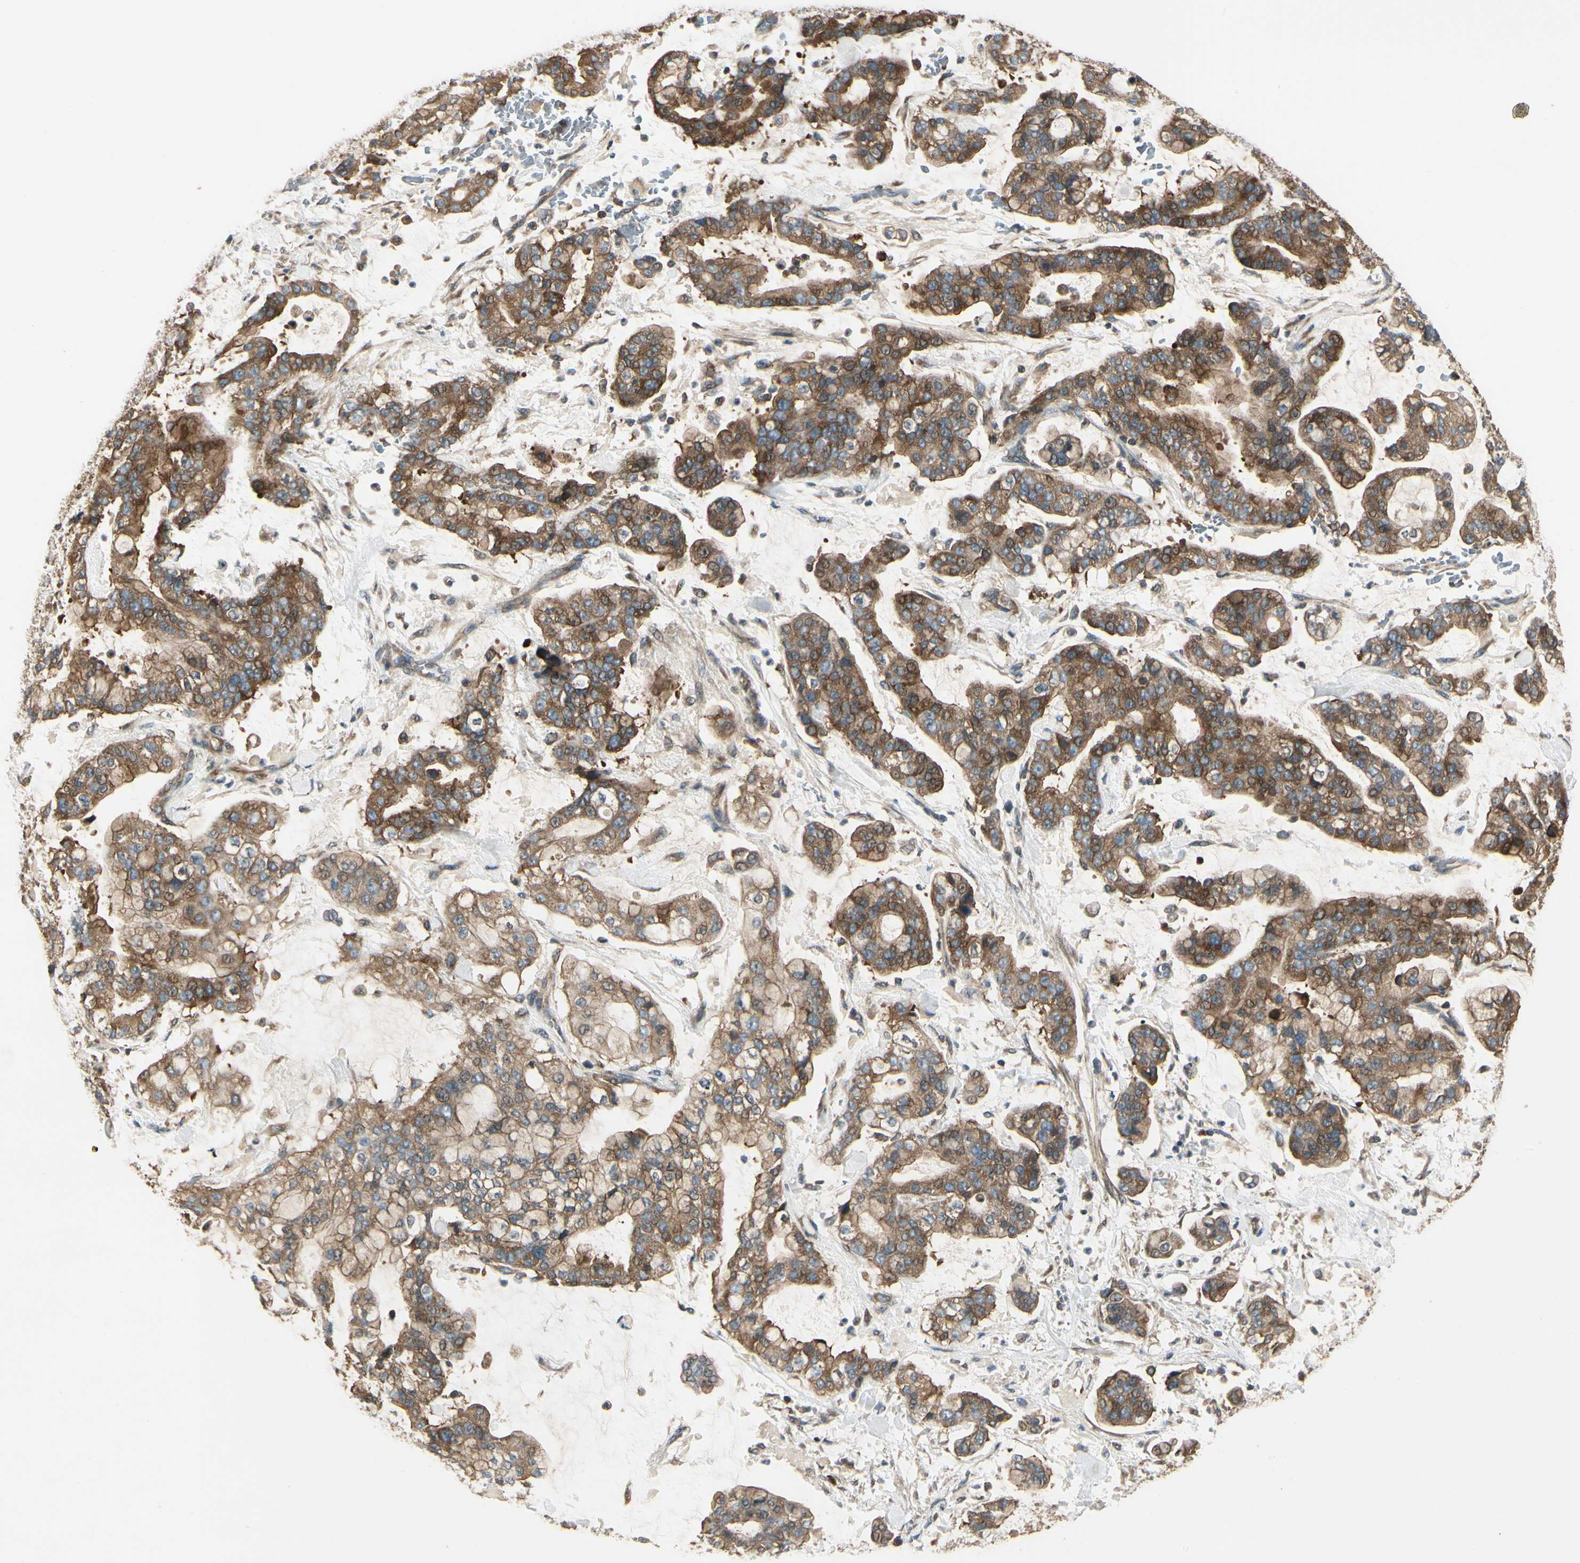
{"staining": {"intensity": "strong", "quantity": ">75%", "location": "cytoplasmic/membranous"}, "tissue": "stomach cancer", "cell_type": "Tumor cells", "image_type": "cancer", "snomed": [{"axis": "morphology", "description": "Normal tissue, NOS"}, {"axis": "morphology", "description": "Adenocarcinoma, NOS"}, {"axis": "topography", "description": "Stomach, upper"}, {"axis": "topography", "description": "Stomach"}], "caption": "Protein expression analysis of stomach cancer (adenocarcinoma) demonstrates strong cytoplasmic/membranous positivity in about >75% of tumor cells. (Brightfield microscopy of DAB IHC at high magnification).", "gene": "CCT7", "patient": {"sex": "male", "age": 76}}